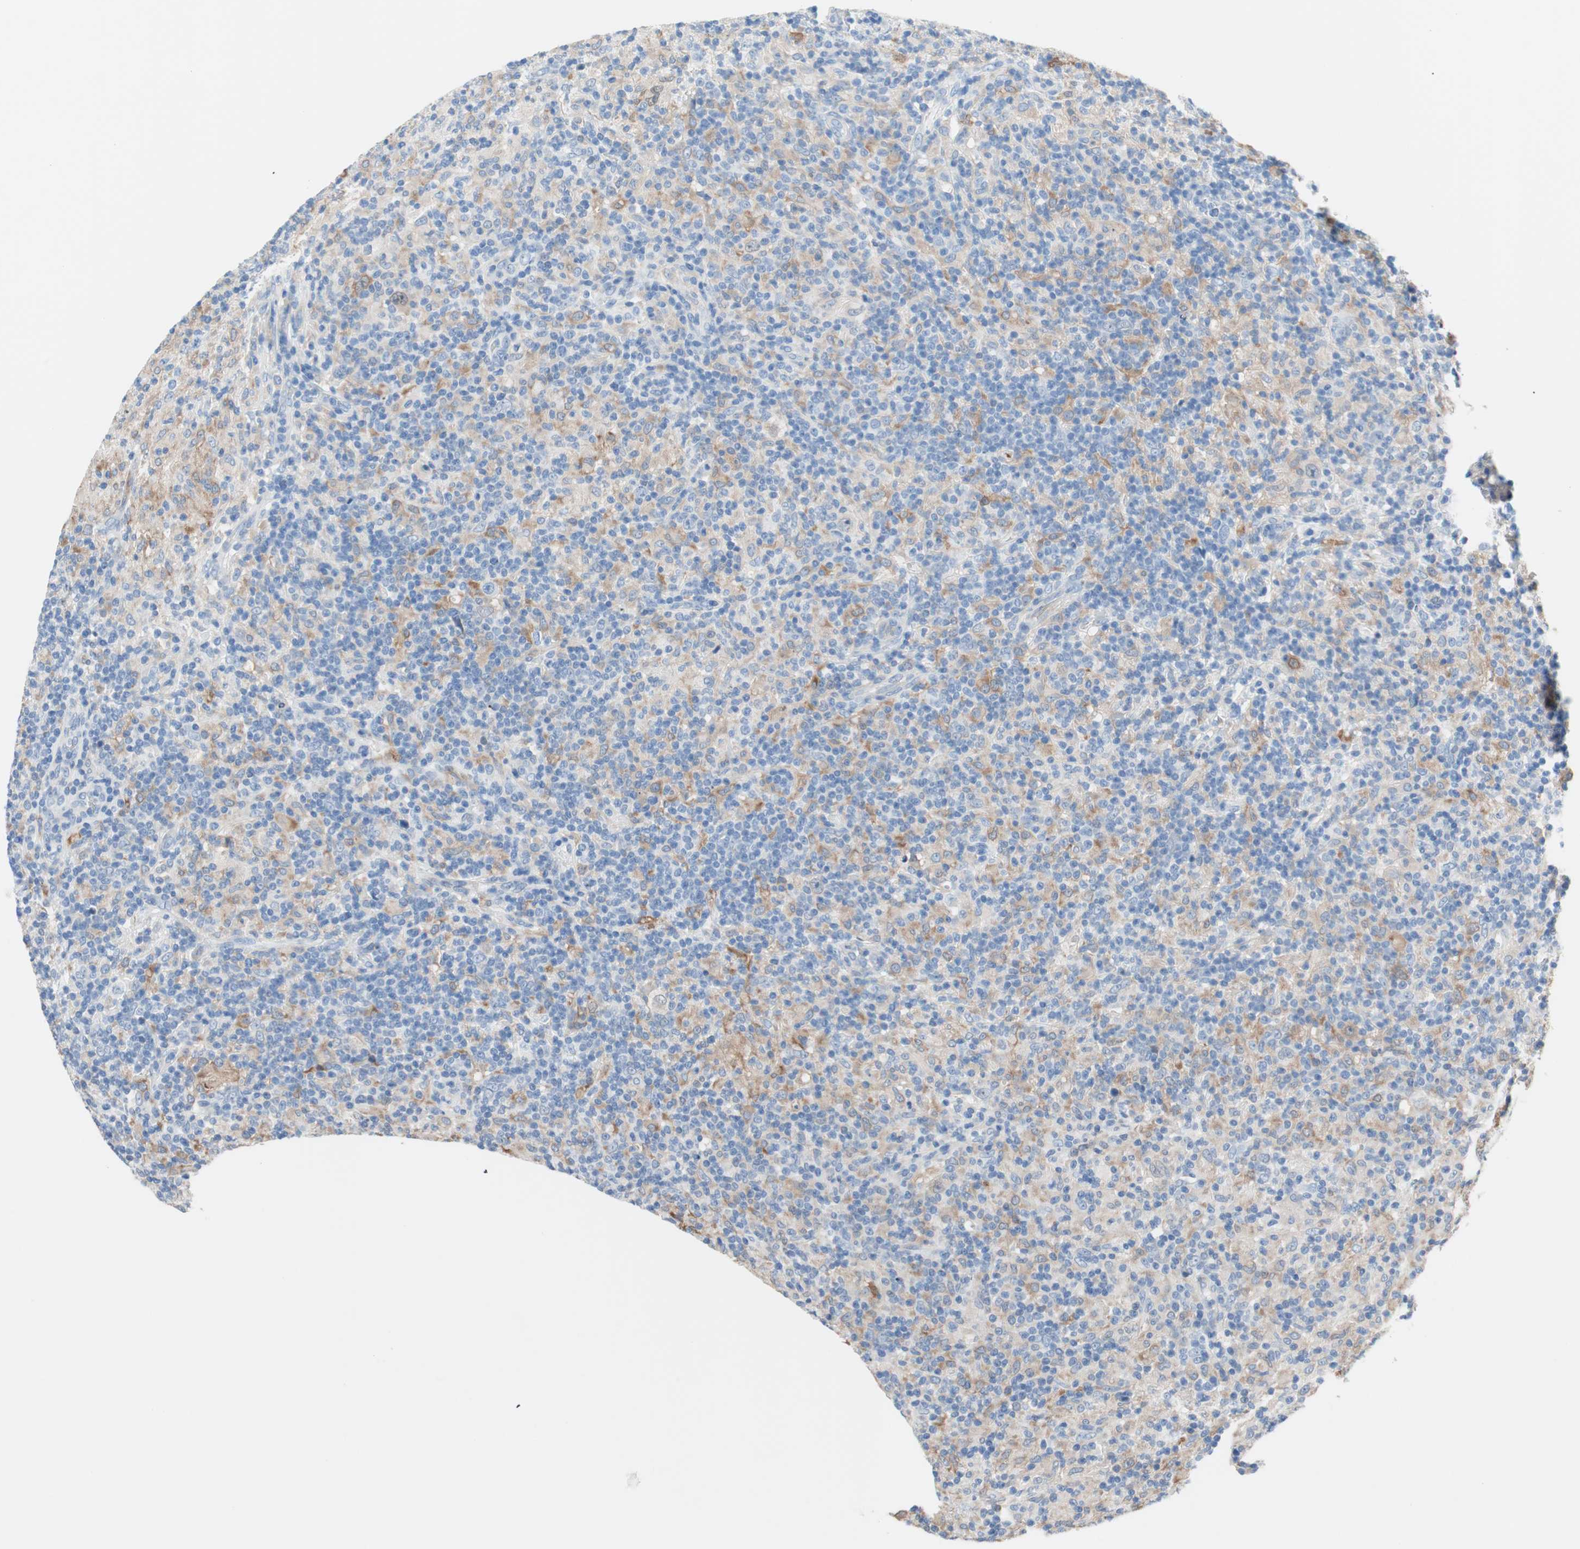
{"staining": {"intensity": "moderate", "quantity": "25%-75%", "location": "cytoplasmic/membranous"}, "tissue": "lymphoma", "cell_type": "Tumor cells", "image_type": "cancer", "snomed": [{"axis": "morphology", "description": "Hodgkin's disease, NOS"}, {"axis": "topography", "description": "Lymph node"}], "caption": "Protein analysis of lymphoma tissue demonstrates moderate cytoplasmic/membranous positivity in about 25%-75% of tumor cells.", "gene": "GLUL", "patient": {"sex": "male", "age": 70}}